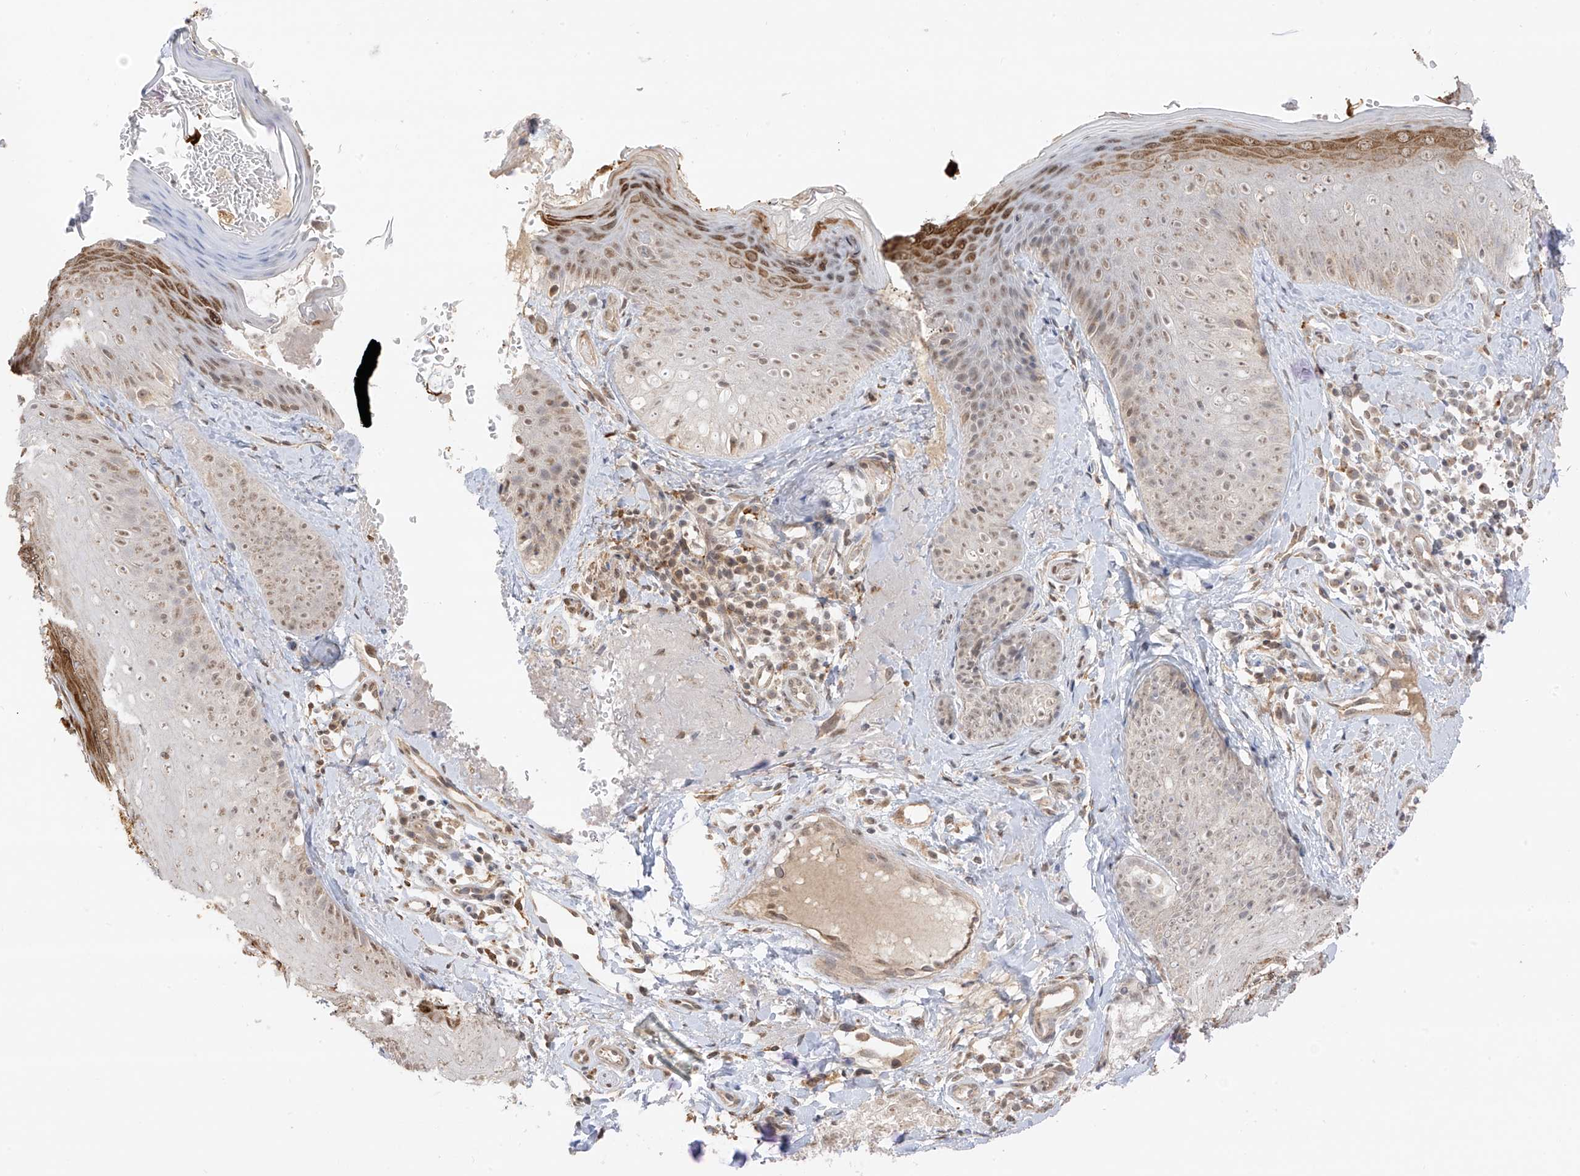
{"staining": {"intensity": "strong", "quantity": ">75%", "location": "cytoplasmic/membranous"}, "tissue": "skin", "cell_type": "Fibroblasts", "image_type": "normal", "snomed": [{"axis": "morphology", "description": "Normal tissue, NOS"}, {"axis": "topography", "description": "Skin"}], "caption": "Strong cytoplasmic/membranous expression for a protein is present in about >75% of fibroblasts of benign skin using immunohistochemistry (IHC).", "gene": "N4BP3", "patient": {"sex": "male", "age": 57}}